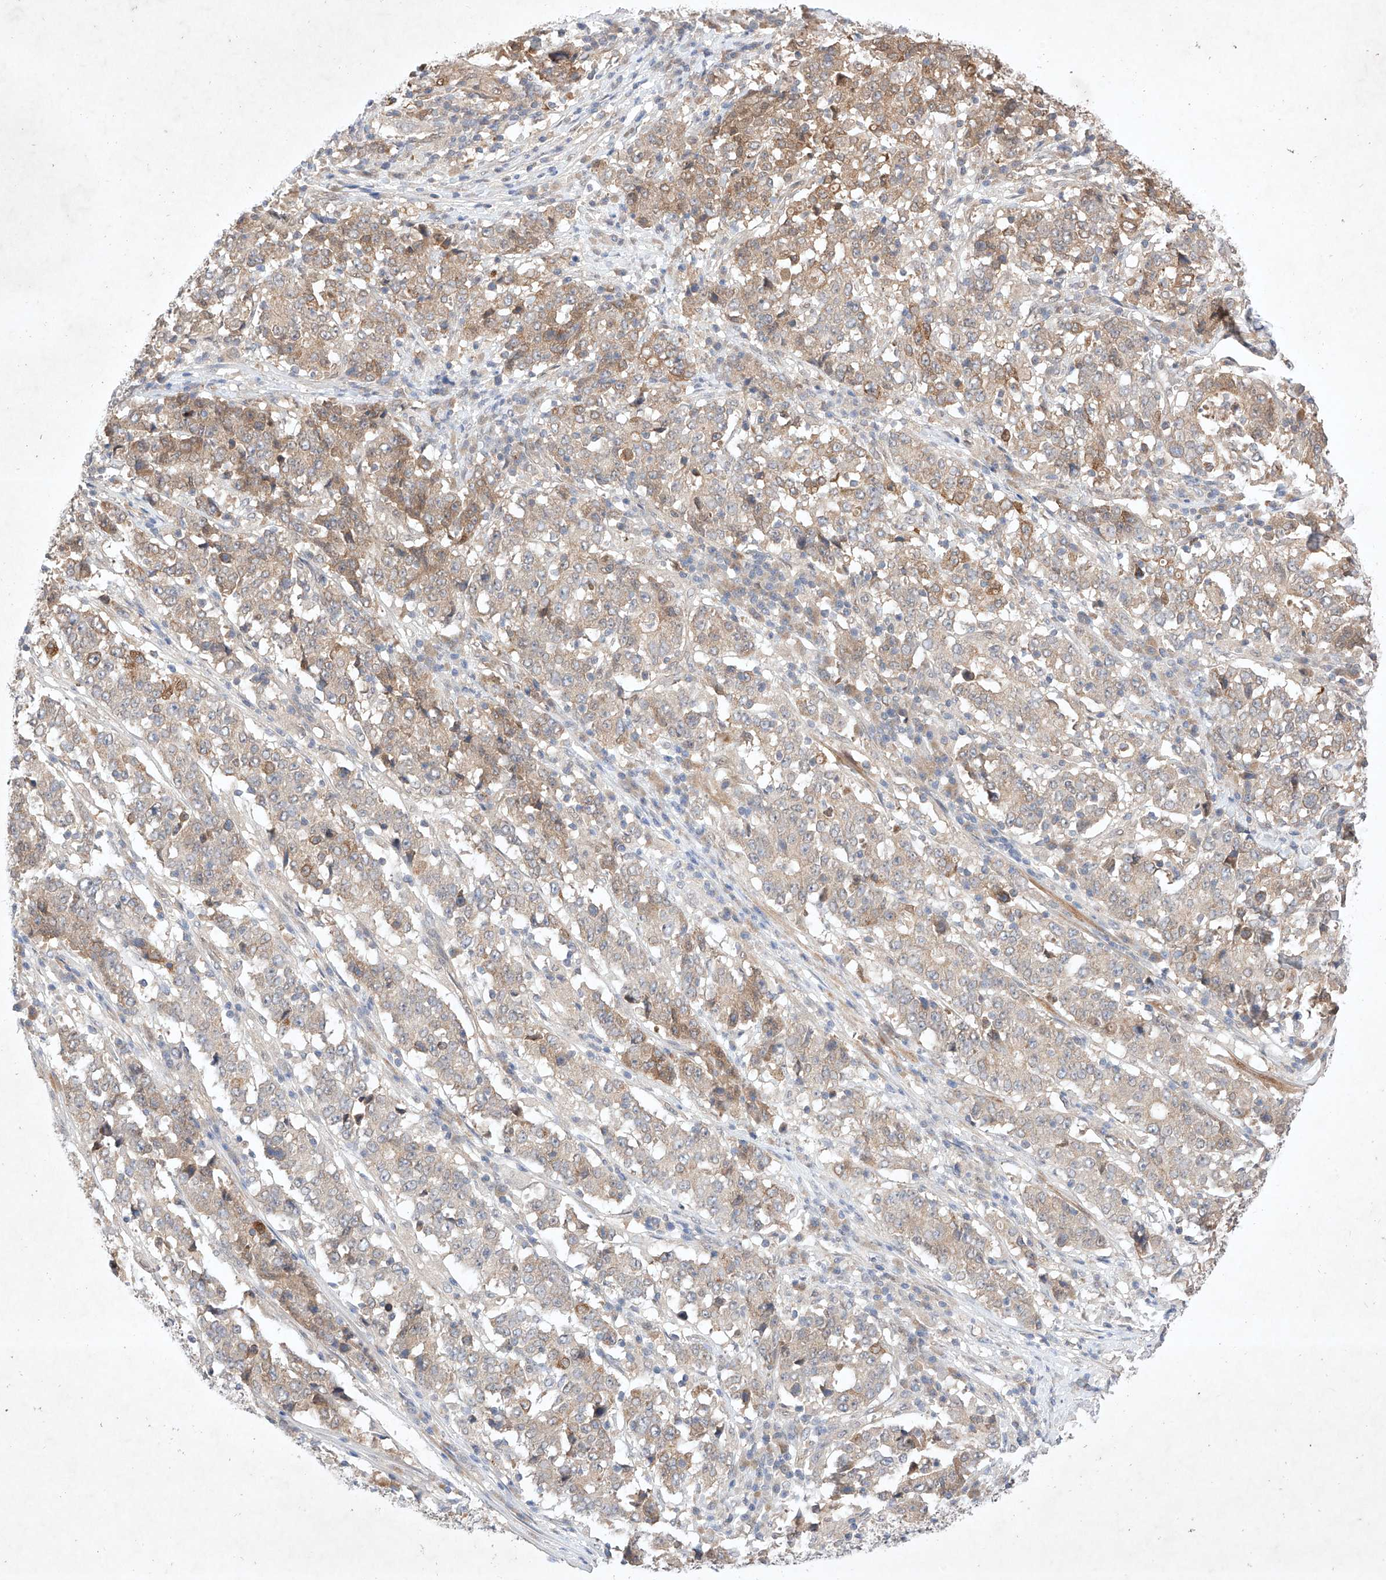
{"staining": {"intensity": "moderate", "quantity": "<25%", "location": "cytoplasmic/membranous"}, "tissue": "stomach cancer", "cell_type": "Tumor cells", "image_type": "cancer", "snomed": [{"axis": "morphology", "description": "Adenocarcinoma, NOS"}, {"axis": "topography", "description": "Stomach"}], "caption": "IHC photomicrograph of neoplastic tissue: human stomach cancer (adenocarcinoma) stained using immunohistochemistry displays low levels of moderate protein expression localized specifically in the cytoplasmic/membranous of tumor cells, appearing as a cytoplasmic/membranous brown color.", "gene": "ZNF124", "patient": {"sex": "male", "age": 59}}